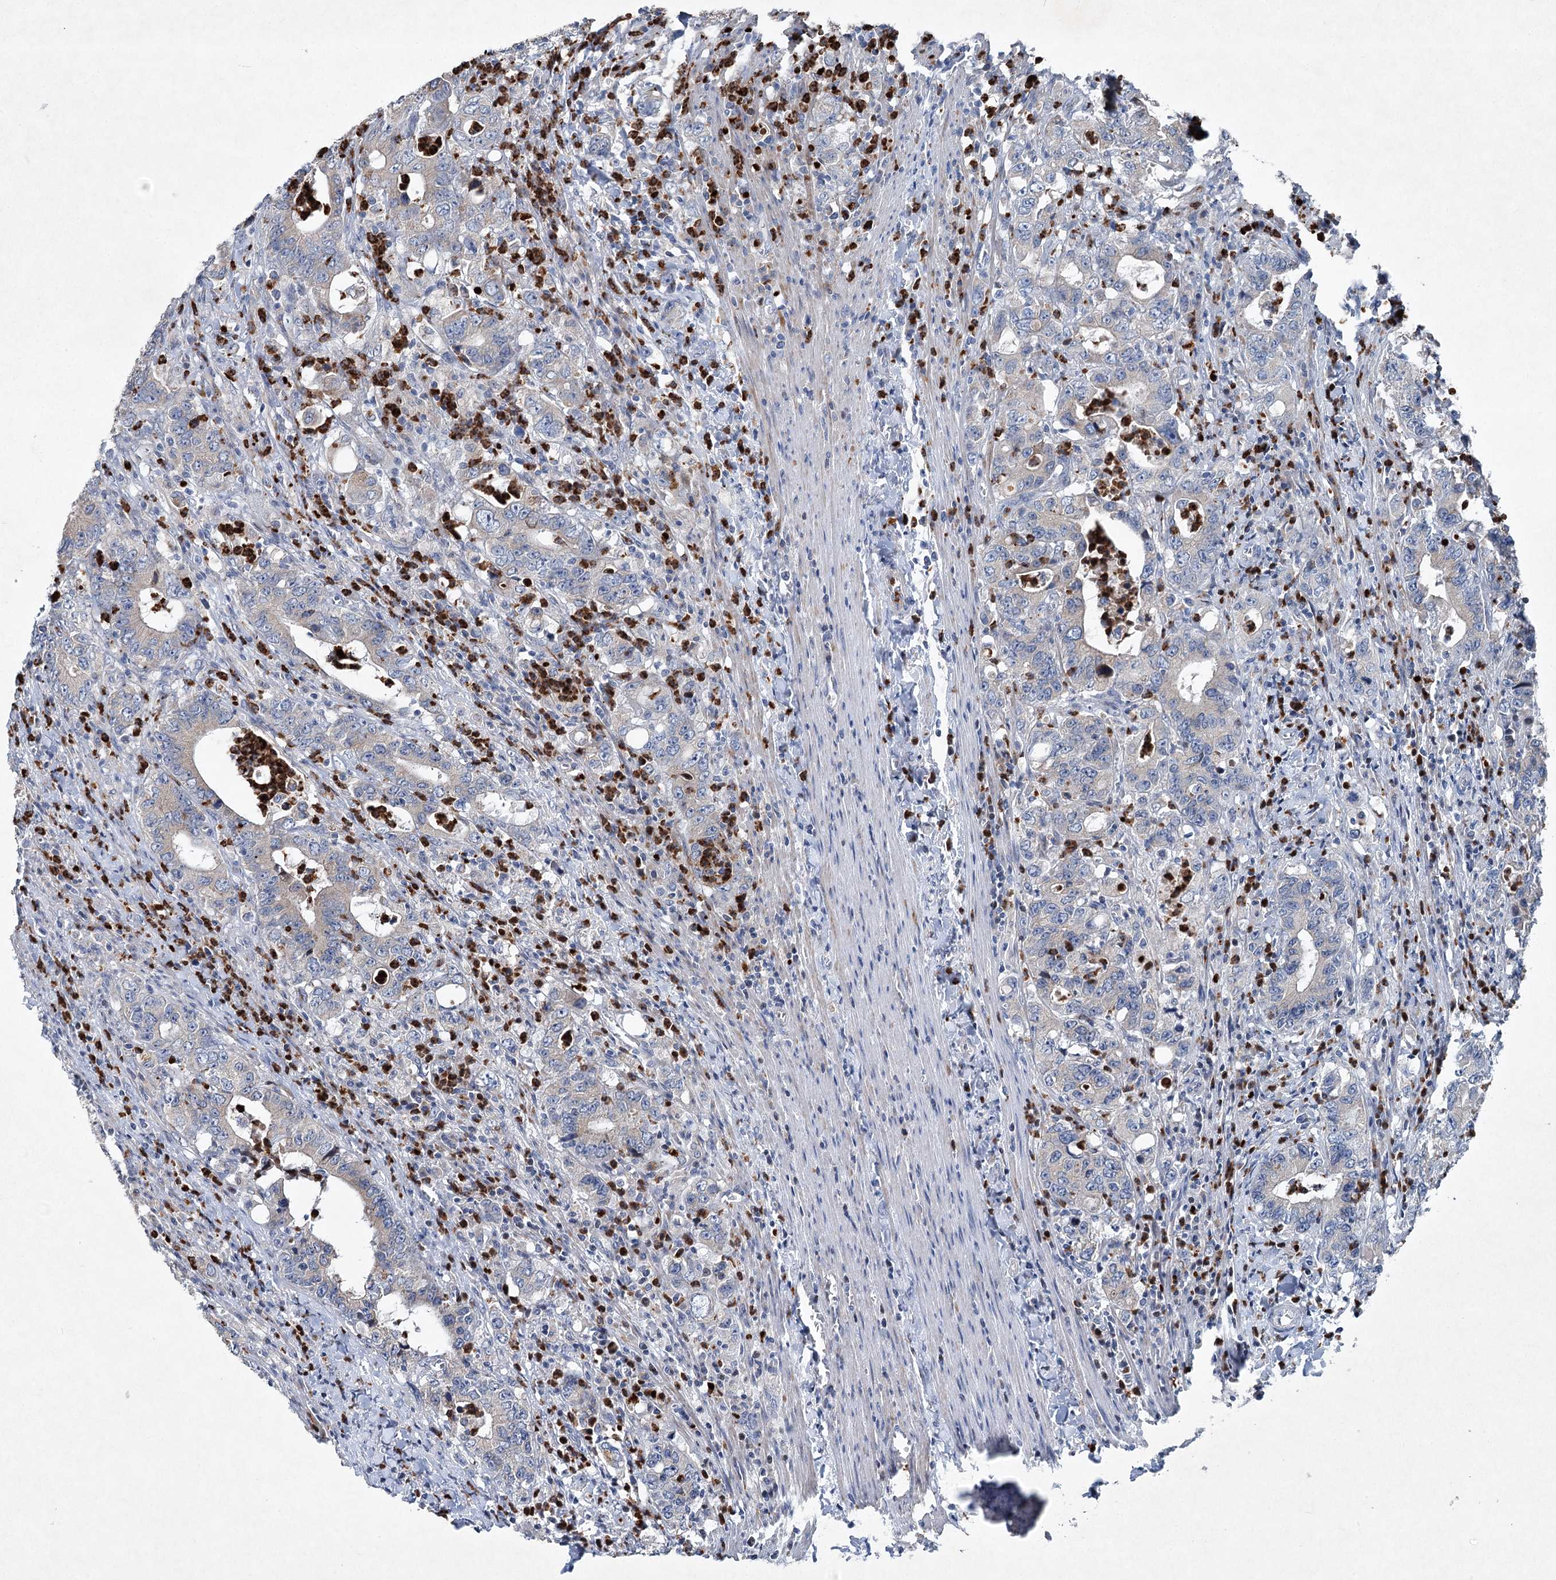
{"staining": {"intensity": "weak", "quantity": "<25%", "location": "cytoplasmic/membranous"}, "tissue": "colorectal cancer", "cell_type": "Tumor cells", "image_type": "cancer", "snomed": [{"axis": "morphology", "description": "Adenocarcinoma, NOS"}, {"axis": "topography", "description": "Colon"}], "caption": "Tumor cells show no significant positivity in adenocarcinoma (colorectal).", "gene": "PLA2G12A", "patient": {"sex": "female", "age": 75}}